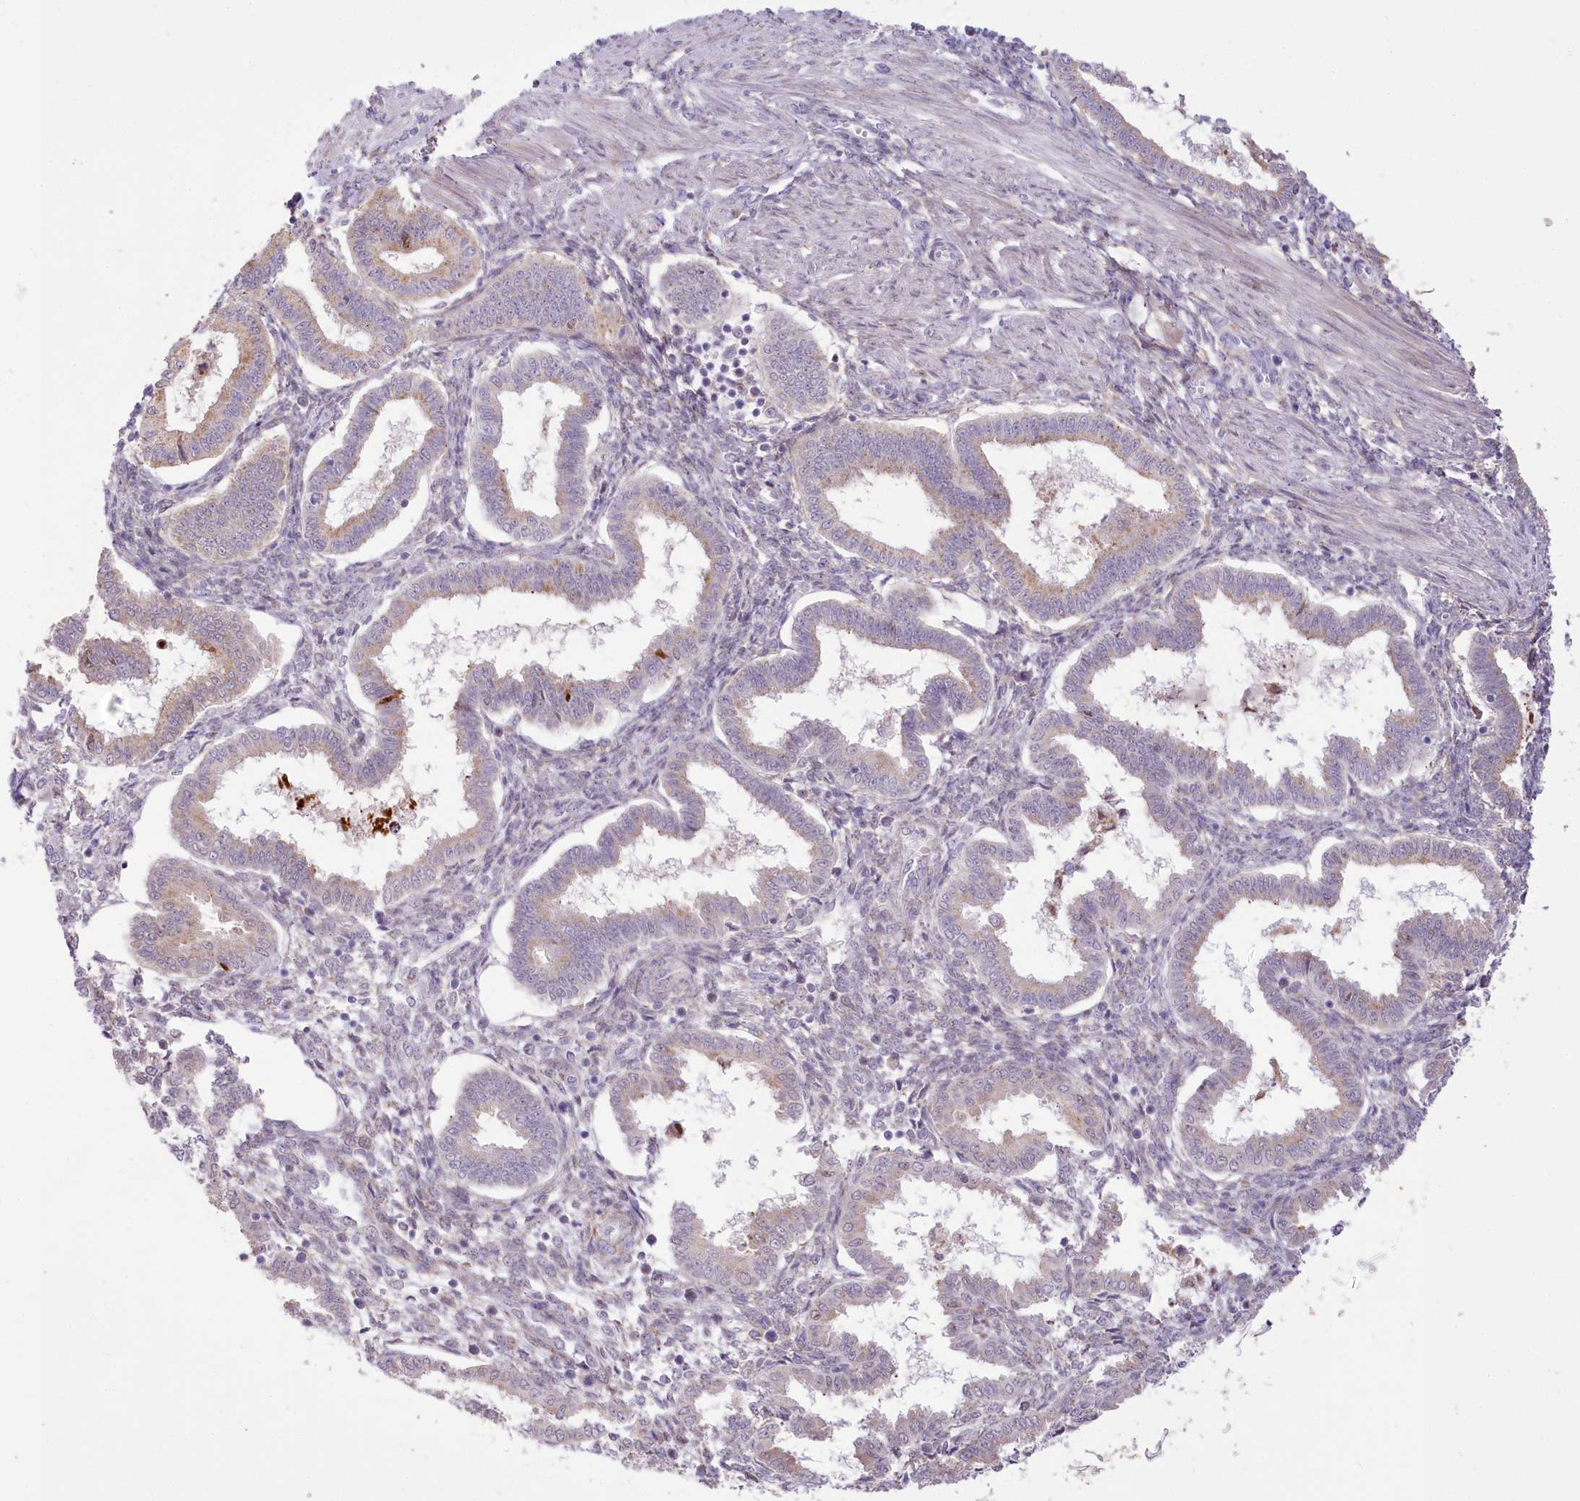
{"staining": {"intensity": "negative", "quantity": "none", "location": "none"}, "tissue": "endometrium", "cell_type": "Cells in endometrial stroma", "image_type": "normal", "snomed": [{"axis": "morphology", "description": "Normal tissue, NOS"}, {"axis": "topography", "description": "Endometrium"}], "caption": "This is an immunohistochemistry (IHC) histopathology image of benign human endometrium. There is no staining in cells in endometrial stroma.", "gene": "NCKAP5", "patient": {"sex": "female", "age": 25}}